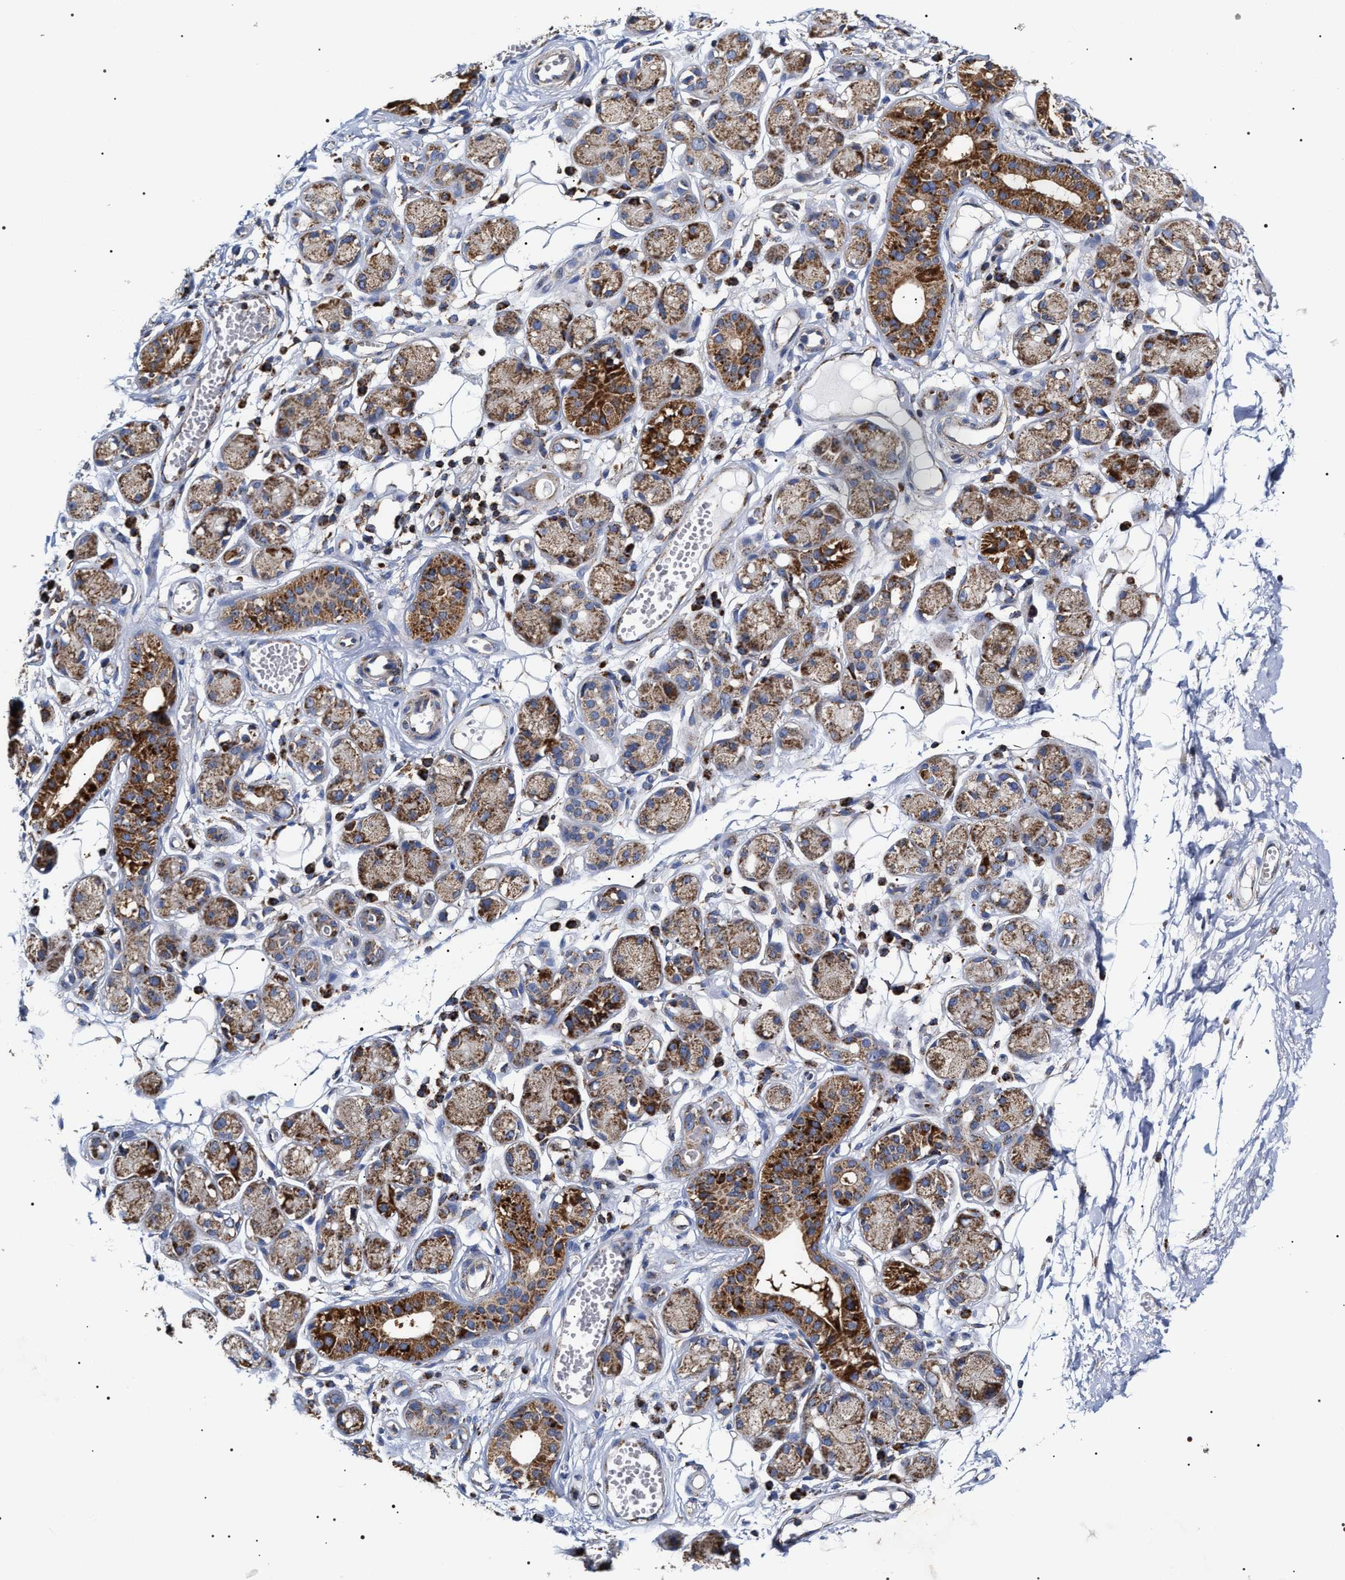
{"staining": {"intensity": "moderate", "quantity": ">75%", "location": "cytoplasmic/membranous"}, "tissue": "adipose tissue", "cell_type": "Adipocytes", "image_type": "normal", "snomed": [{"axis": "morphology", "description": "Normal tissue, NOS"}, {"axis": "morphology", "description": "Inflammation, NOS"}, {"axis": "topography", "description": "Salivary gland"}, {"axis": "topography", "description": "Peripheral nerve tissue"}], "caption": "Immunohistochemistry image of normal human adipose tissue stained for a protein (brown), which demonstrates medium levels of moderate cytoplasmic/membranous expression in approximately >75% of adipocytes.", "gene": "COG5", "patient": {"sex": "female", "age": 75}}